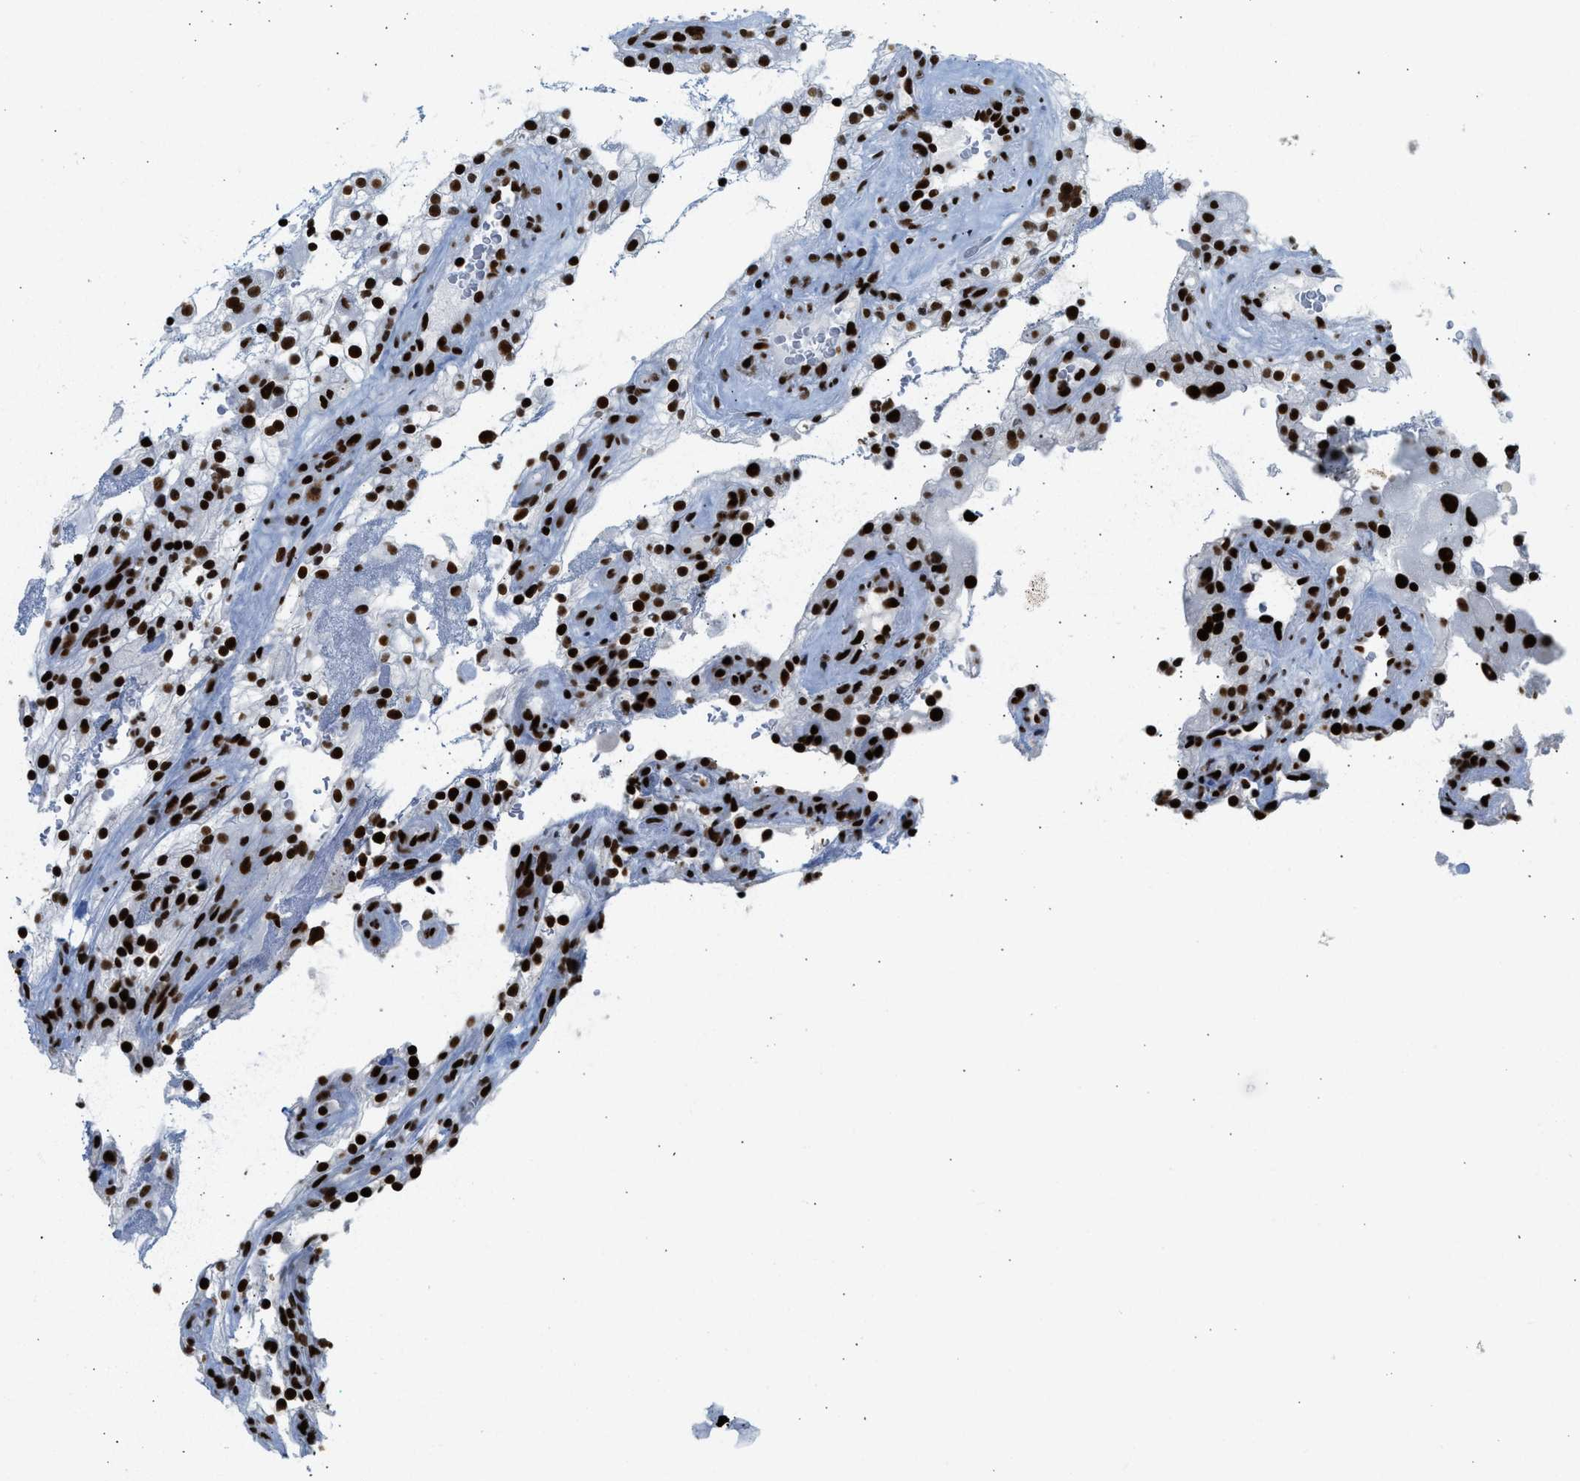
{"staining": {"intensity": "strong", "quantity": ">75%", "location": "nuclear"}, "tissue": "renal cancer", "cell_type": "Tumor cells", "image_type": "cancer", "snomed": [{"axis": "morphology", "description": "Adenocarcinoma, NOS"}, {"axis": "topography", "description": "Kidney"}], "caption": "Protein expression by immunohistochemistry displays strong nuclear positivity in about >75% of tumor cells in renal adenocarcinoma.", "gene": "PIF1", "patient": {"sex": "female", "age": 52}}